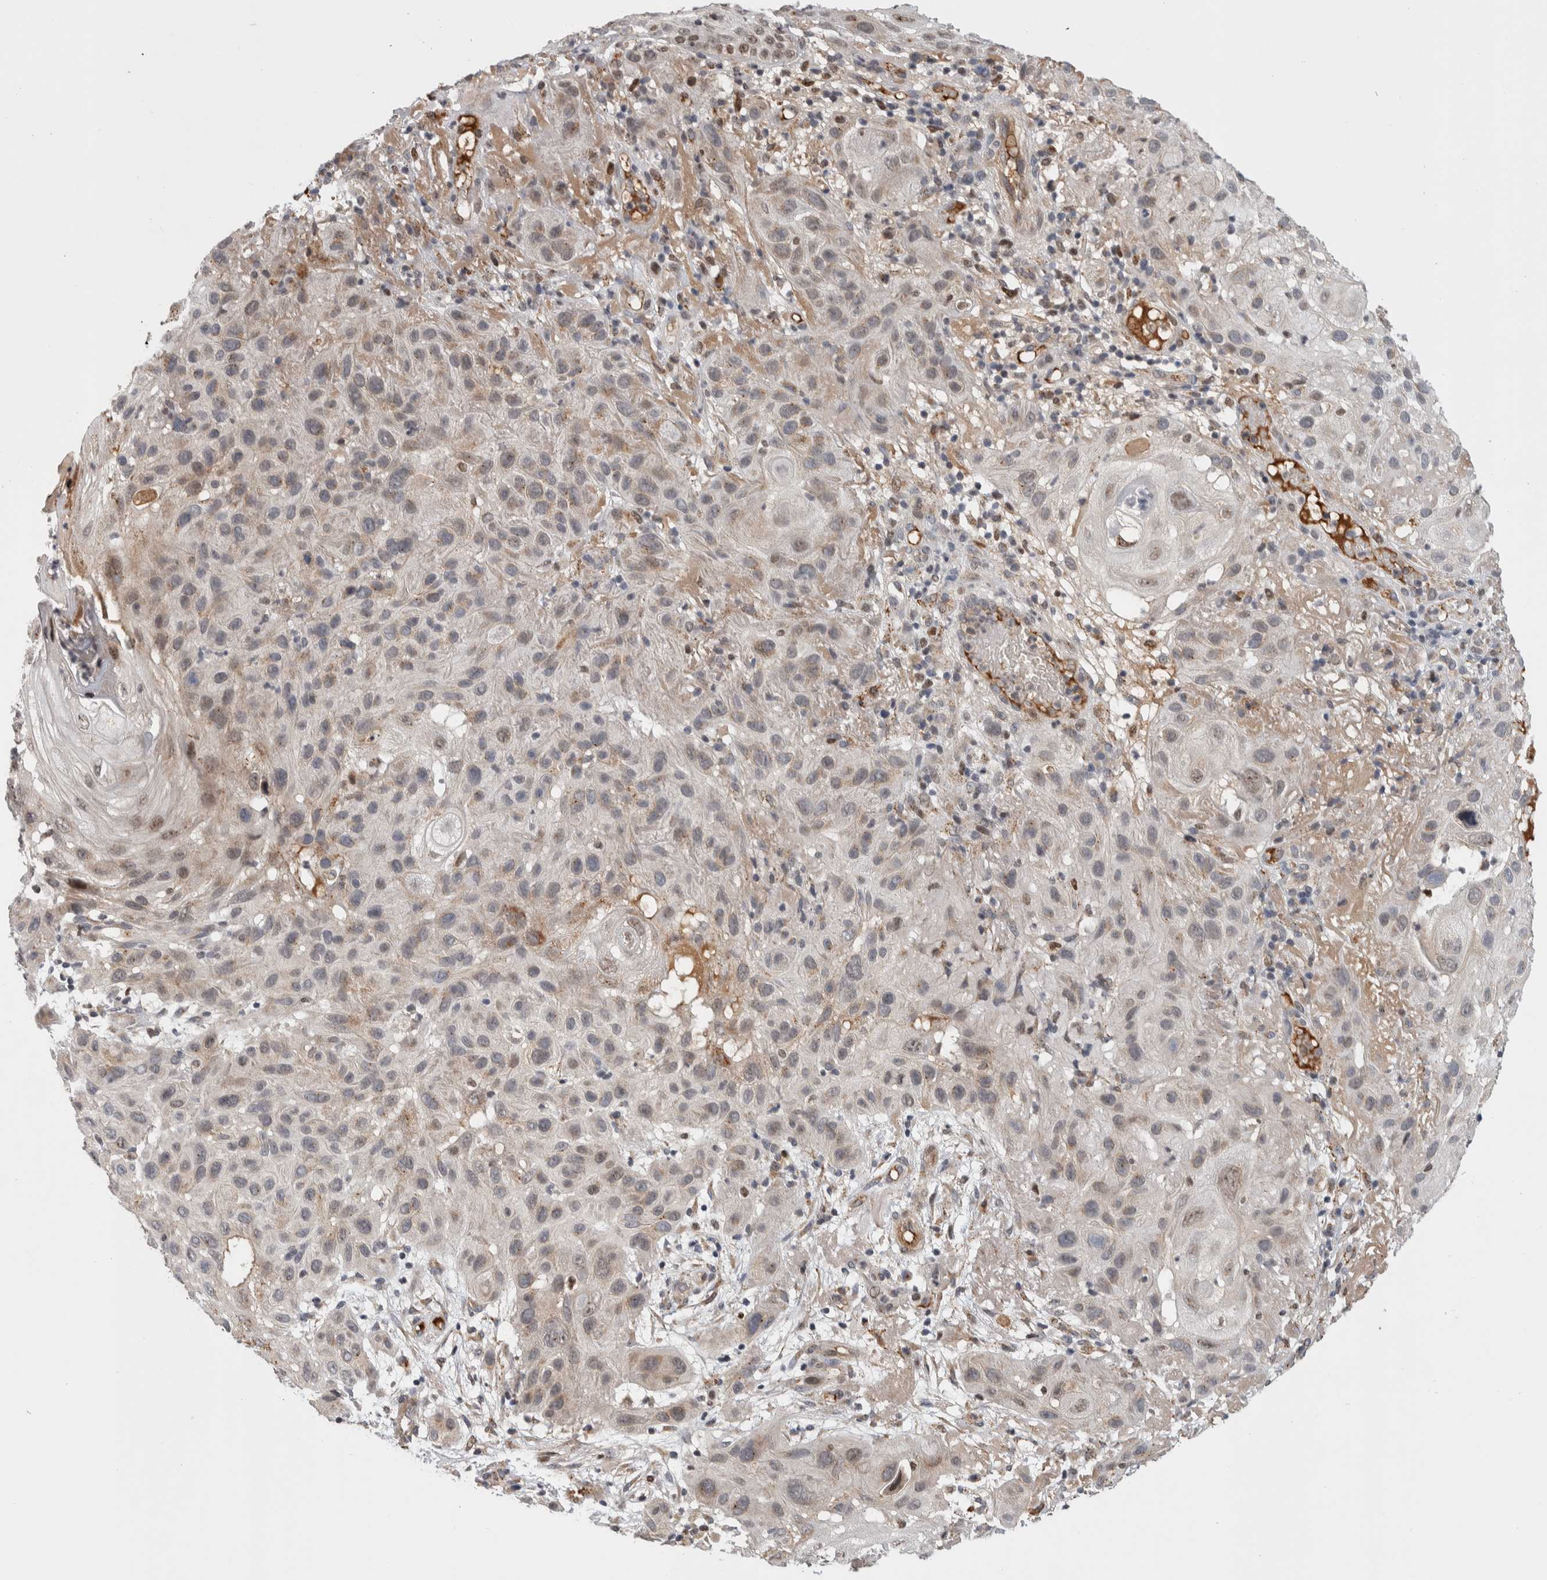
{"staining": {"intensity": "weak", "quantity": "25%-75%", "location": "cytoplasmic/membranous"}, "tissue": "skin cancer", "cell_type": "Tumor cells", "image_type": "cancer", "snomed": [{"axis": "morphology", "description": "Squamous cell carcinoma, NOS"}, {"axis": "topography", "description": "Skin"}], "caption": "Tumor cells show weak cytoplasmic/membranous expression in approximately 25%-75% of cells in skin cancer. (brown staining indicates protein expression, while blue staining denotes nuclei).", "gene": "MSL1", "patient": {"sex": "female", "age": 96}}